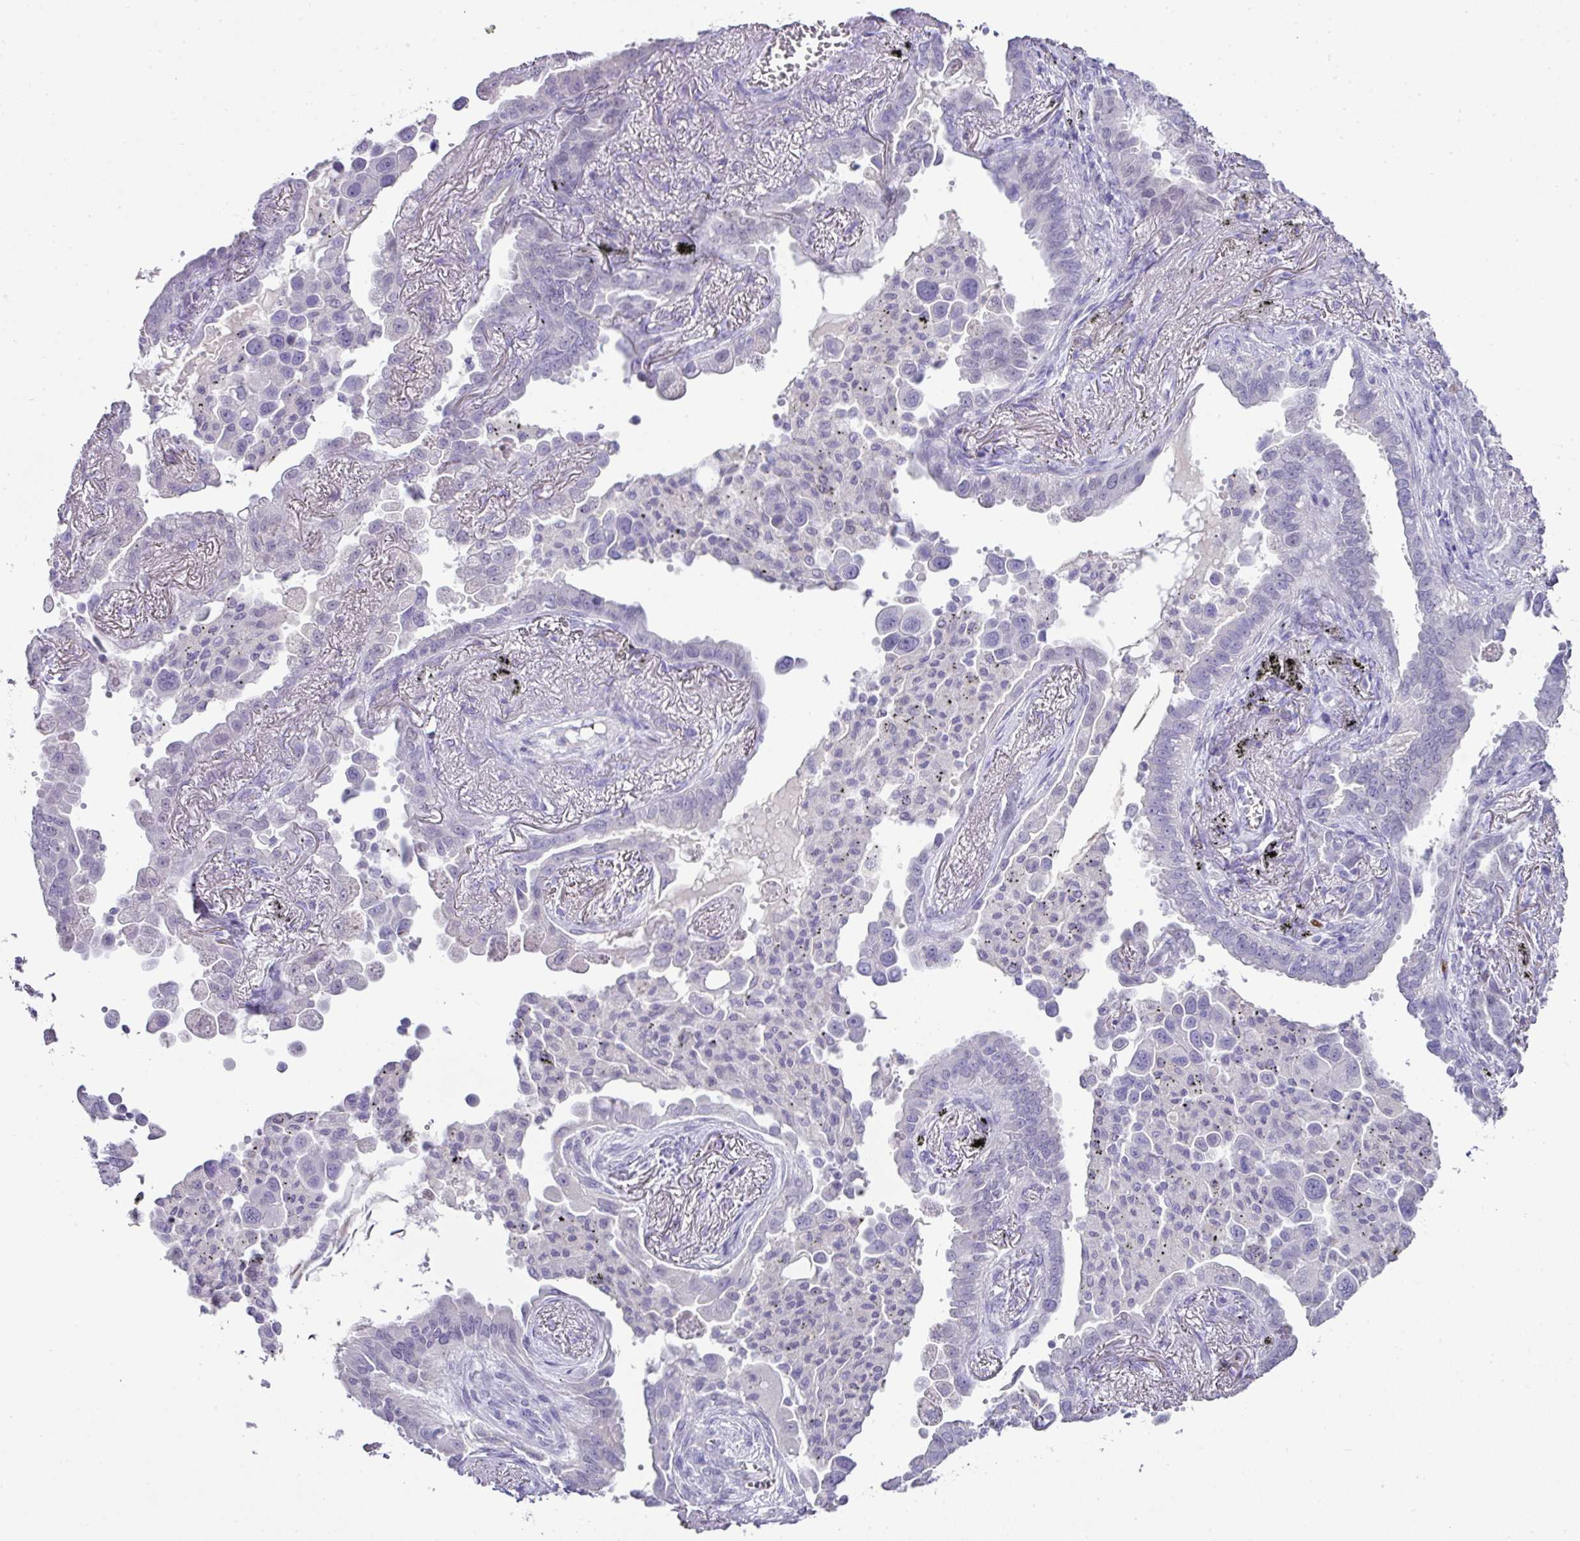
{"staining": {"intensity": "negative", "quantity": "none", "location": "none"}, "tissue": "lung cancer", "cell_type": "Tumor cells", "image_type": "cancer", "snomed": [{"axis": "morphology", "description": "Adenocarcinoma, NOS"}, {"axis": "topography", "description": "Lung"}], "caption": "Tumor cells show no significant protein positivity in lung cancer.", "gene": "BCL11A", "patient": {"sex": "male", "age": 67}}